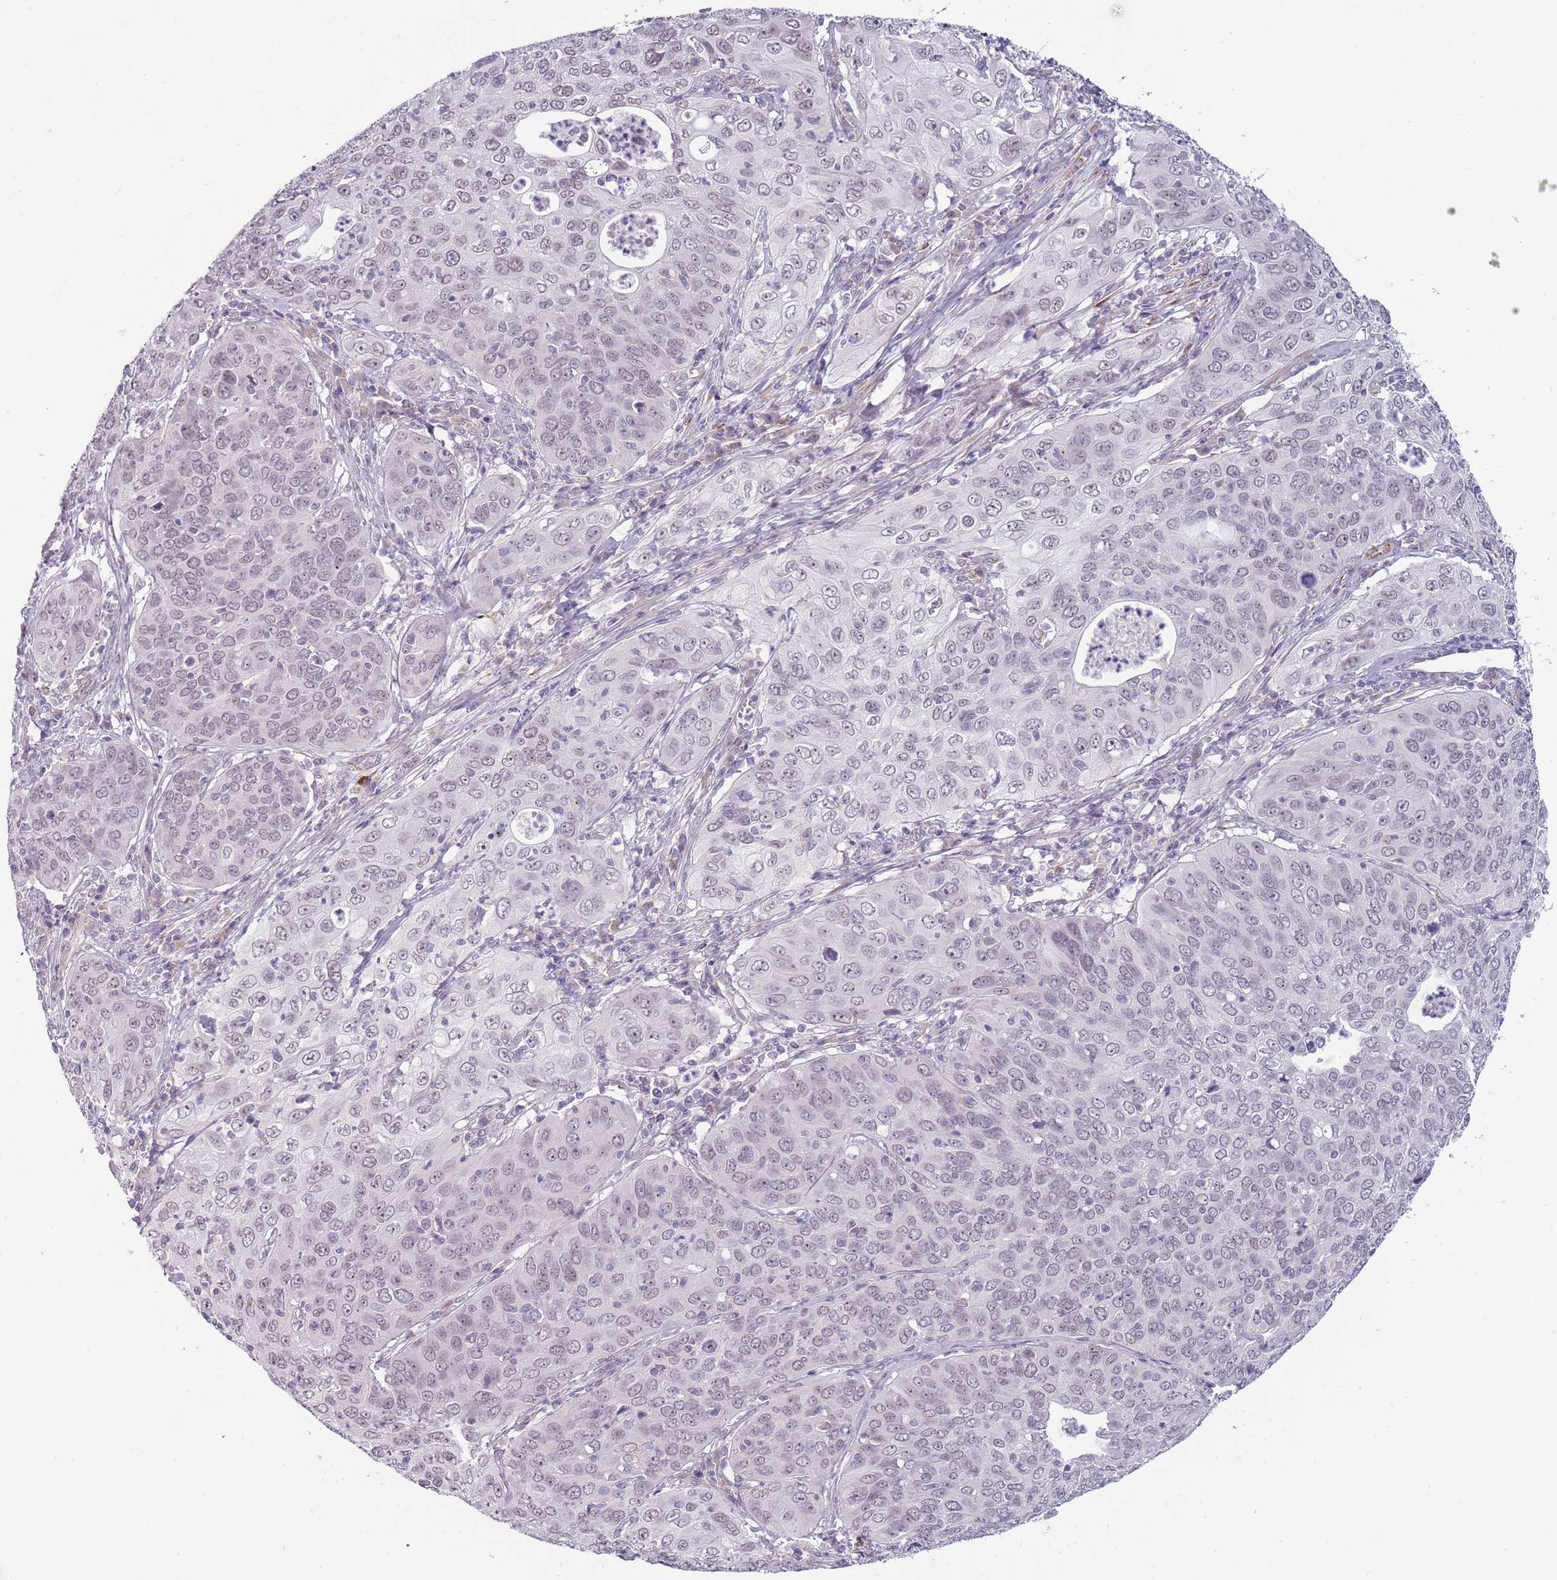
{"staining": {"intensity": "negative", "quantity": "none", "location": "none"}, "tissue": "cervical cancer", "cell_type": "Tumor cells", "image_type": "cancer", "snomed": [{"axis": "morphology", "description": "Squamous cell carcinoma, NOS"}, {"axis": "topography", "description": "Cervix"}], "caption": "Tumor cells are negative for brown protein staining in cervical squamous cell carcinoma.", "gene": "NBPF3", "patient": {"sex": "female", "age": 36}}